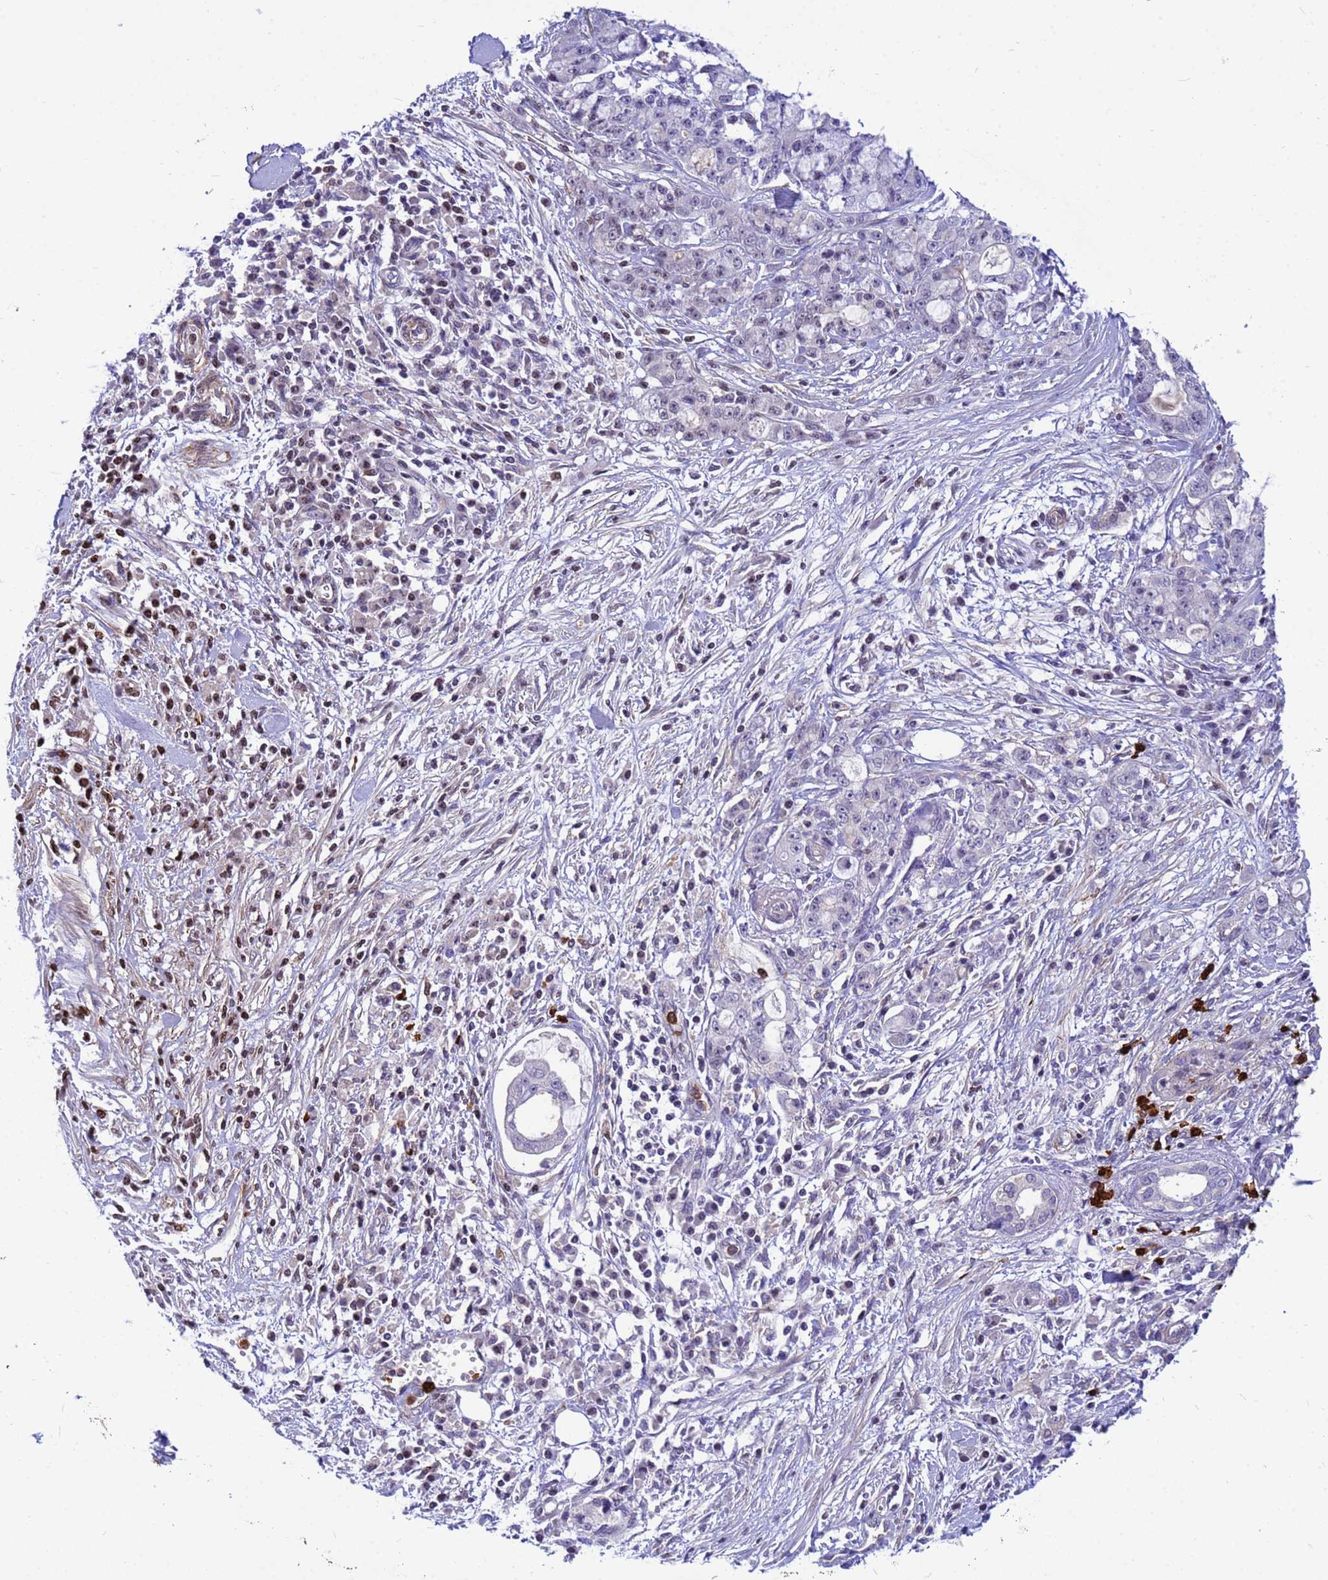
{"staining": {"intensity": "negative", "quantity": "none", "location": "none"}, "tissue": "pancreatic cancer", "cell_type": "Tumor cells", "image_type": "cancer", "snomed": [{"axis": "morphology", "description": "Adenocarcinoma, NOS"}, {"axis": "topography", "description": "Pancreas"}], "caption": "This is an IHC histopathology image of human pancreatic adenocarcinoma. There is no positivity in tumor cells.", "gene": "ORM1", "patient": {"sex": "female", "age": 73}}